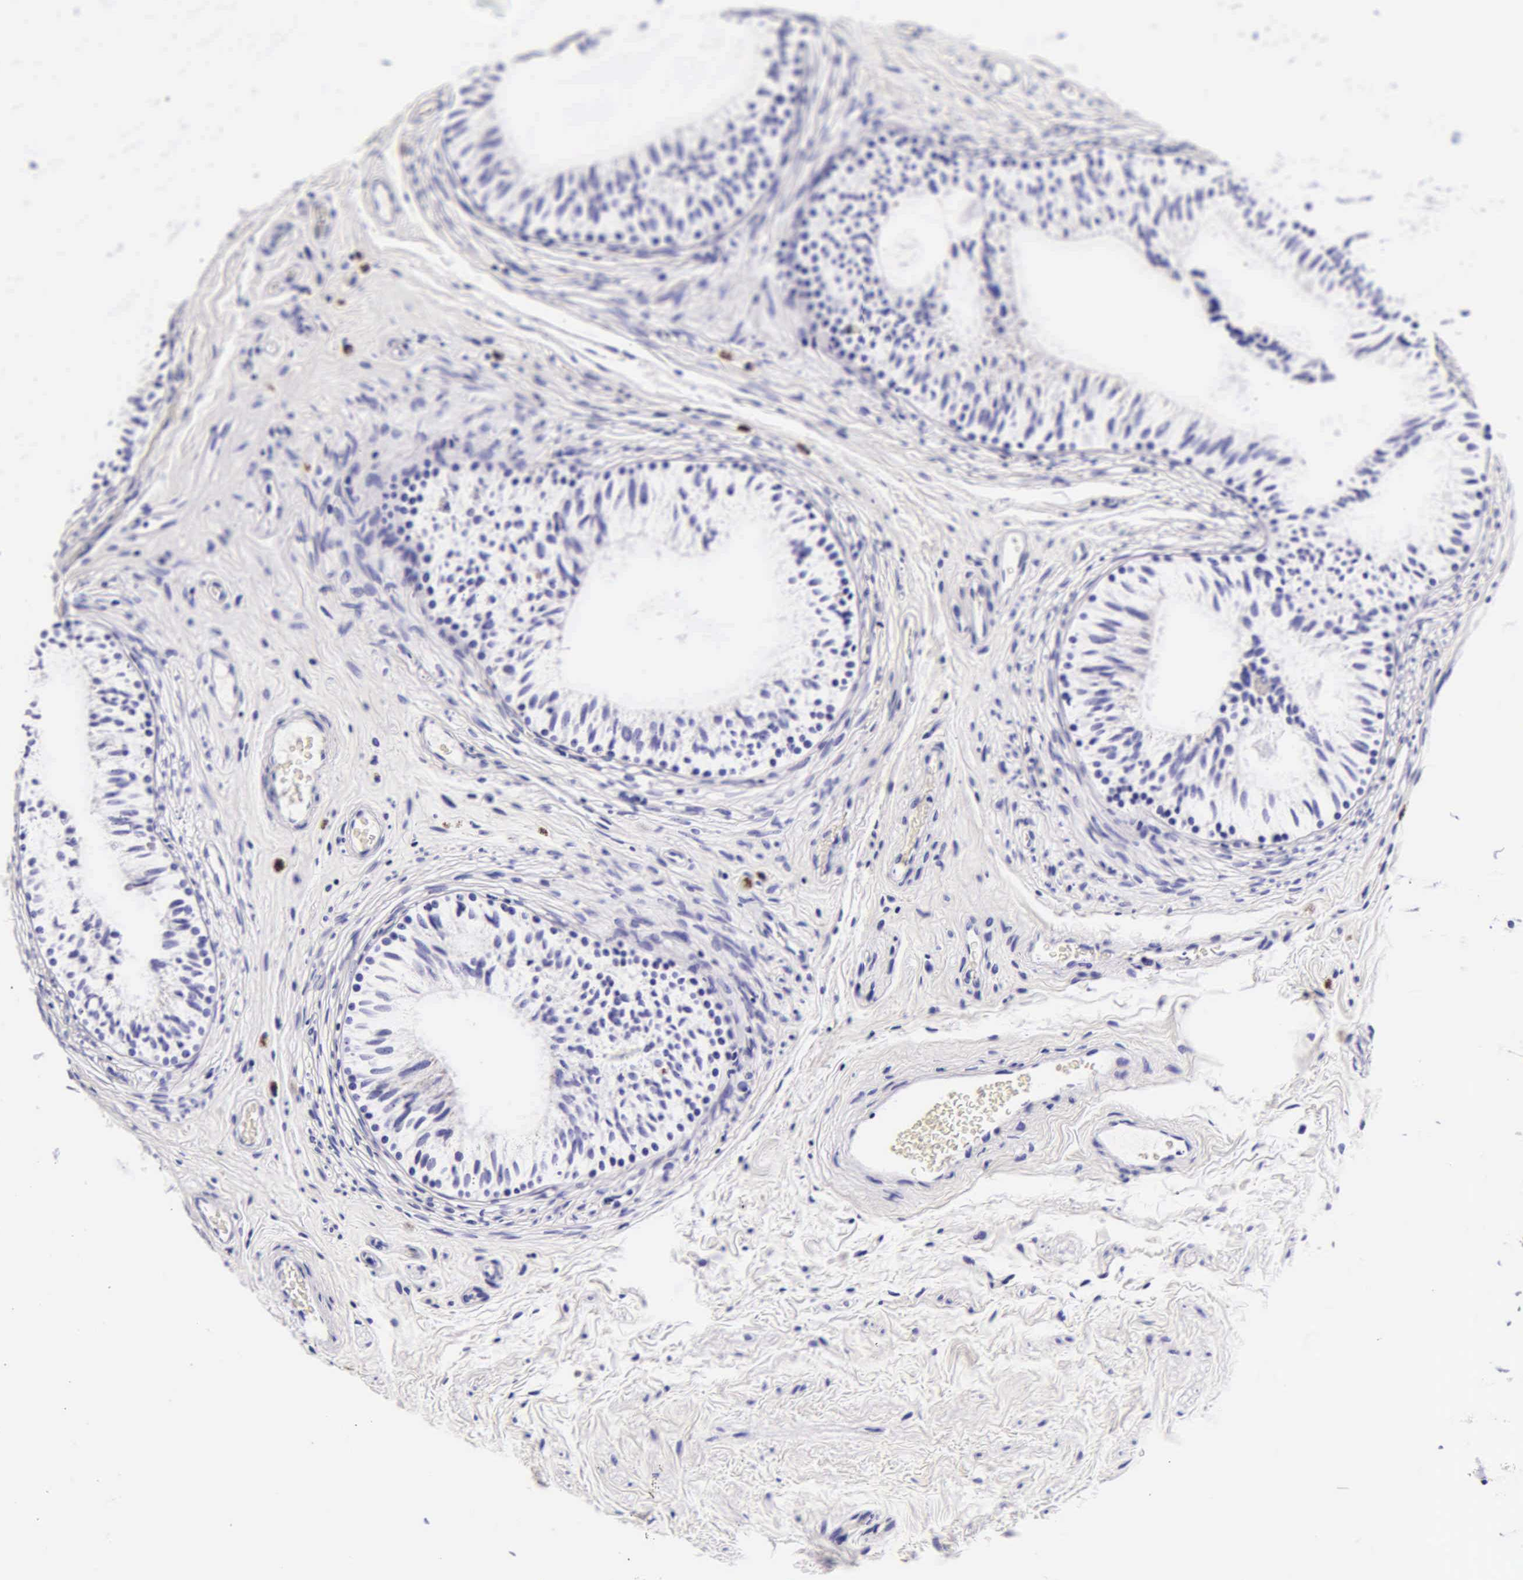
{"staining": {"intensity": "negative", "quantity": "none", "location": "none"}, "tissue": "epididymis", "cell_type": "Glandular cells", "image_type": "normal", "snomed": [{"axis": "morphology", "description": "Normal tissue, NOS"}, {"axis": "topography", "description": "Epididymis"}], "caption": "Immunohistochemistry (IHC) of normal human epididymis reveals no expression in glandular cells.", "gene": "DGCR2", "patient": {"sex": "male", "age": 32}}